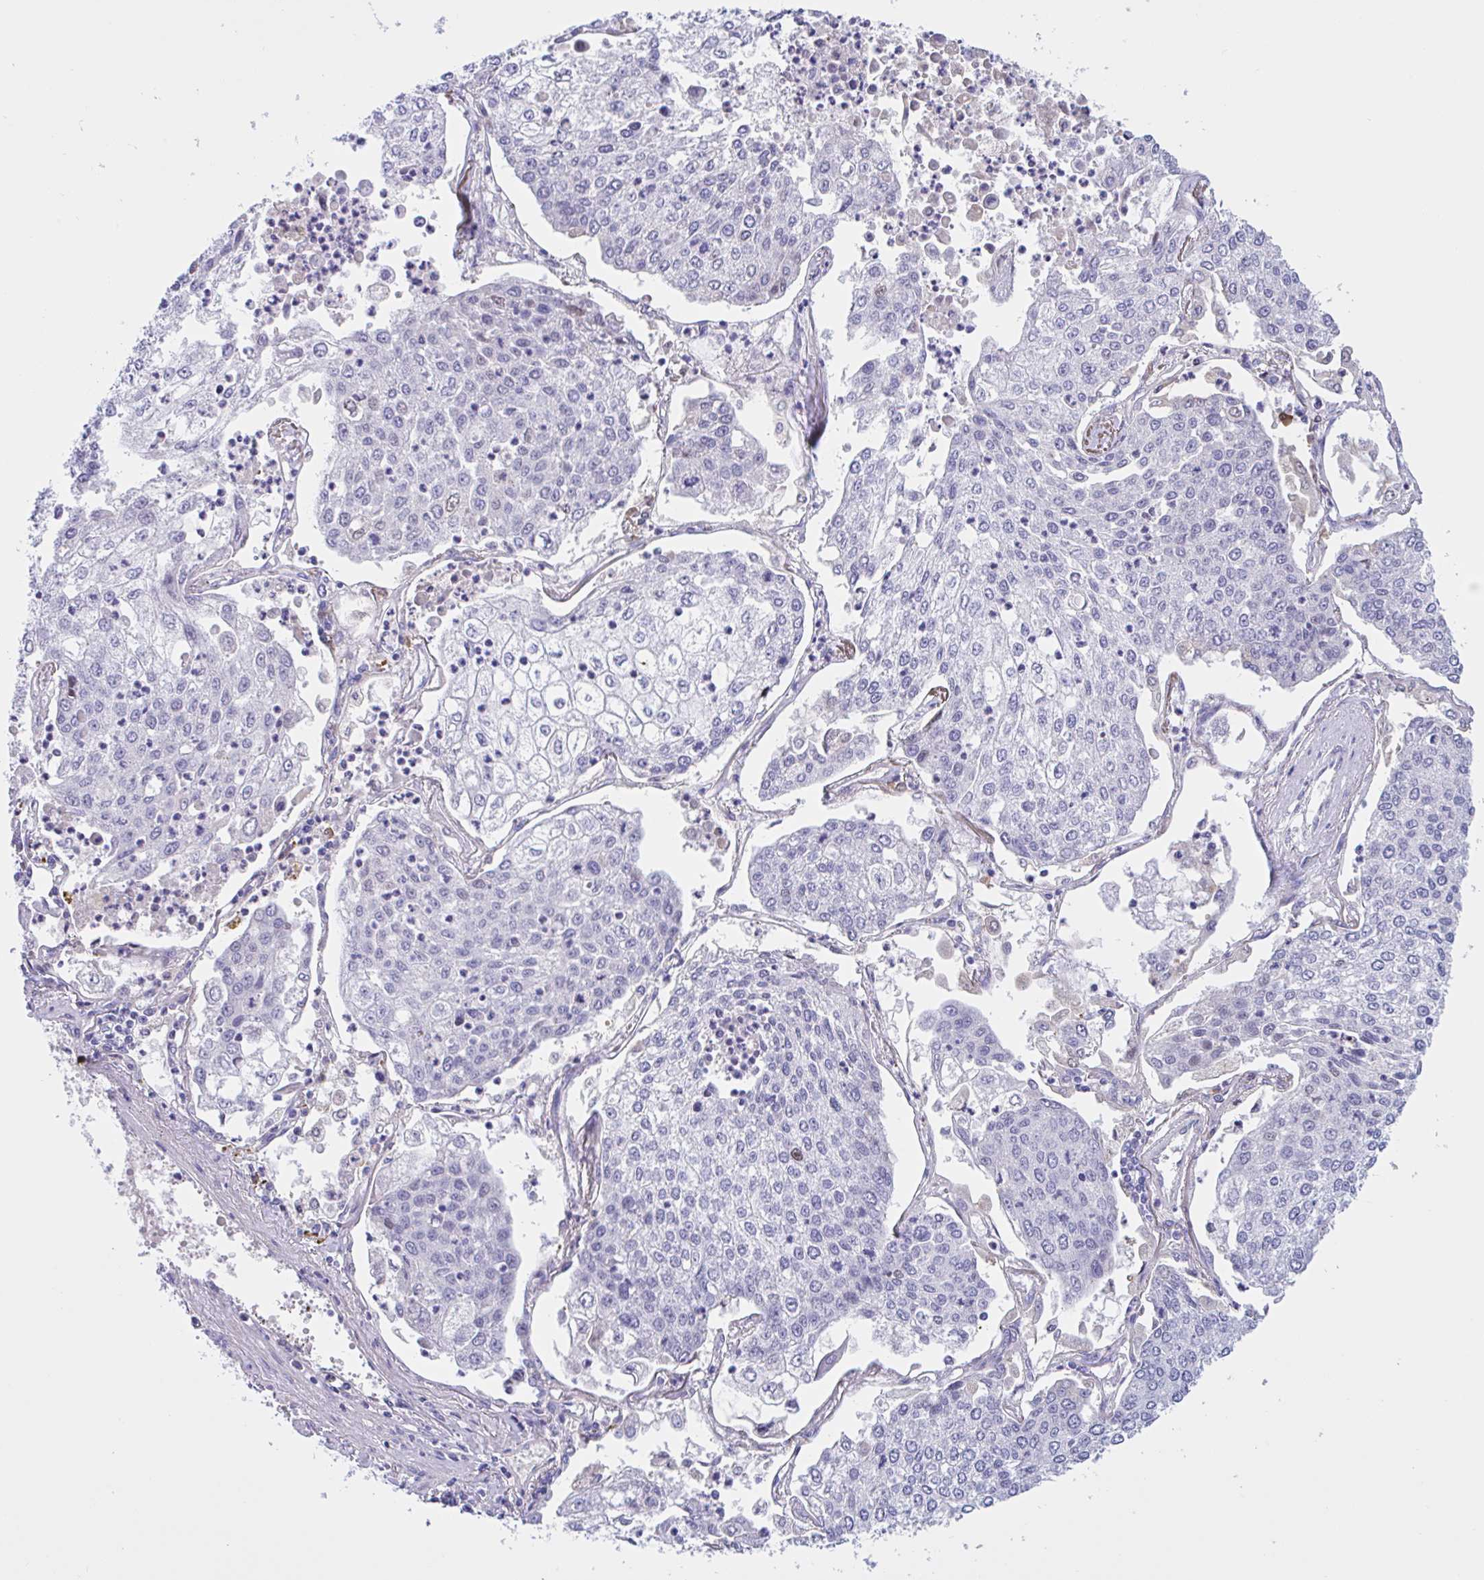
{"staining": {"intensity": "negative", "quantity": "none", "location": "none"}, "tissue": "lung cancer", "cell_type": "Tumor cells", "image_type": "cancer", "snomed": [{"axis": "morphology", "description": "Squamous cell carcinoma, NOS"}, {"axis": "topography", "description": "Lung"}], "caption": "Tumor cells are negative for brown protein staining in lung cancer (squamous cell carcinoma).", "gene": "MS4A14", "patient": {"sex": "male", "age": 74}}